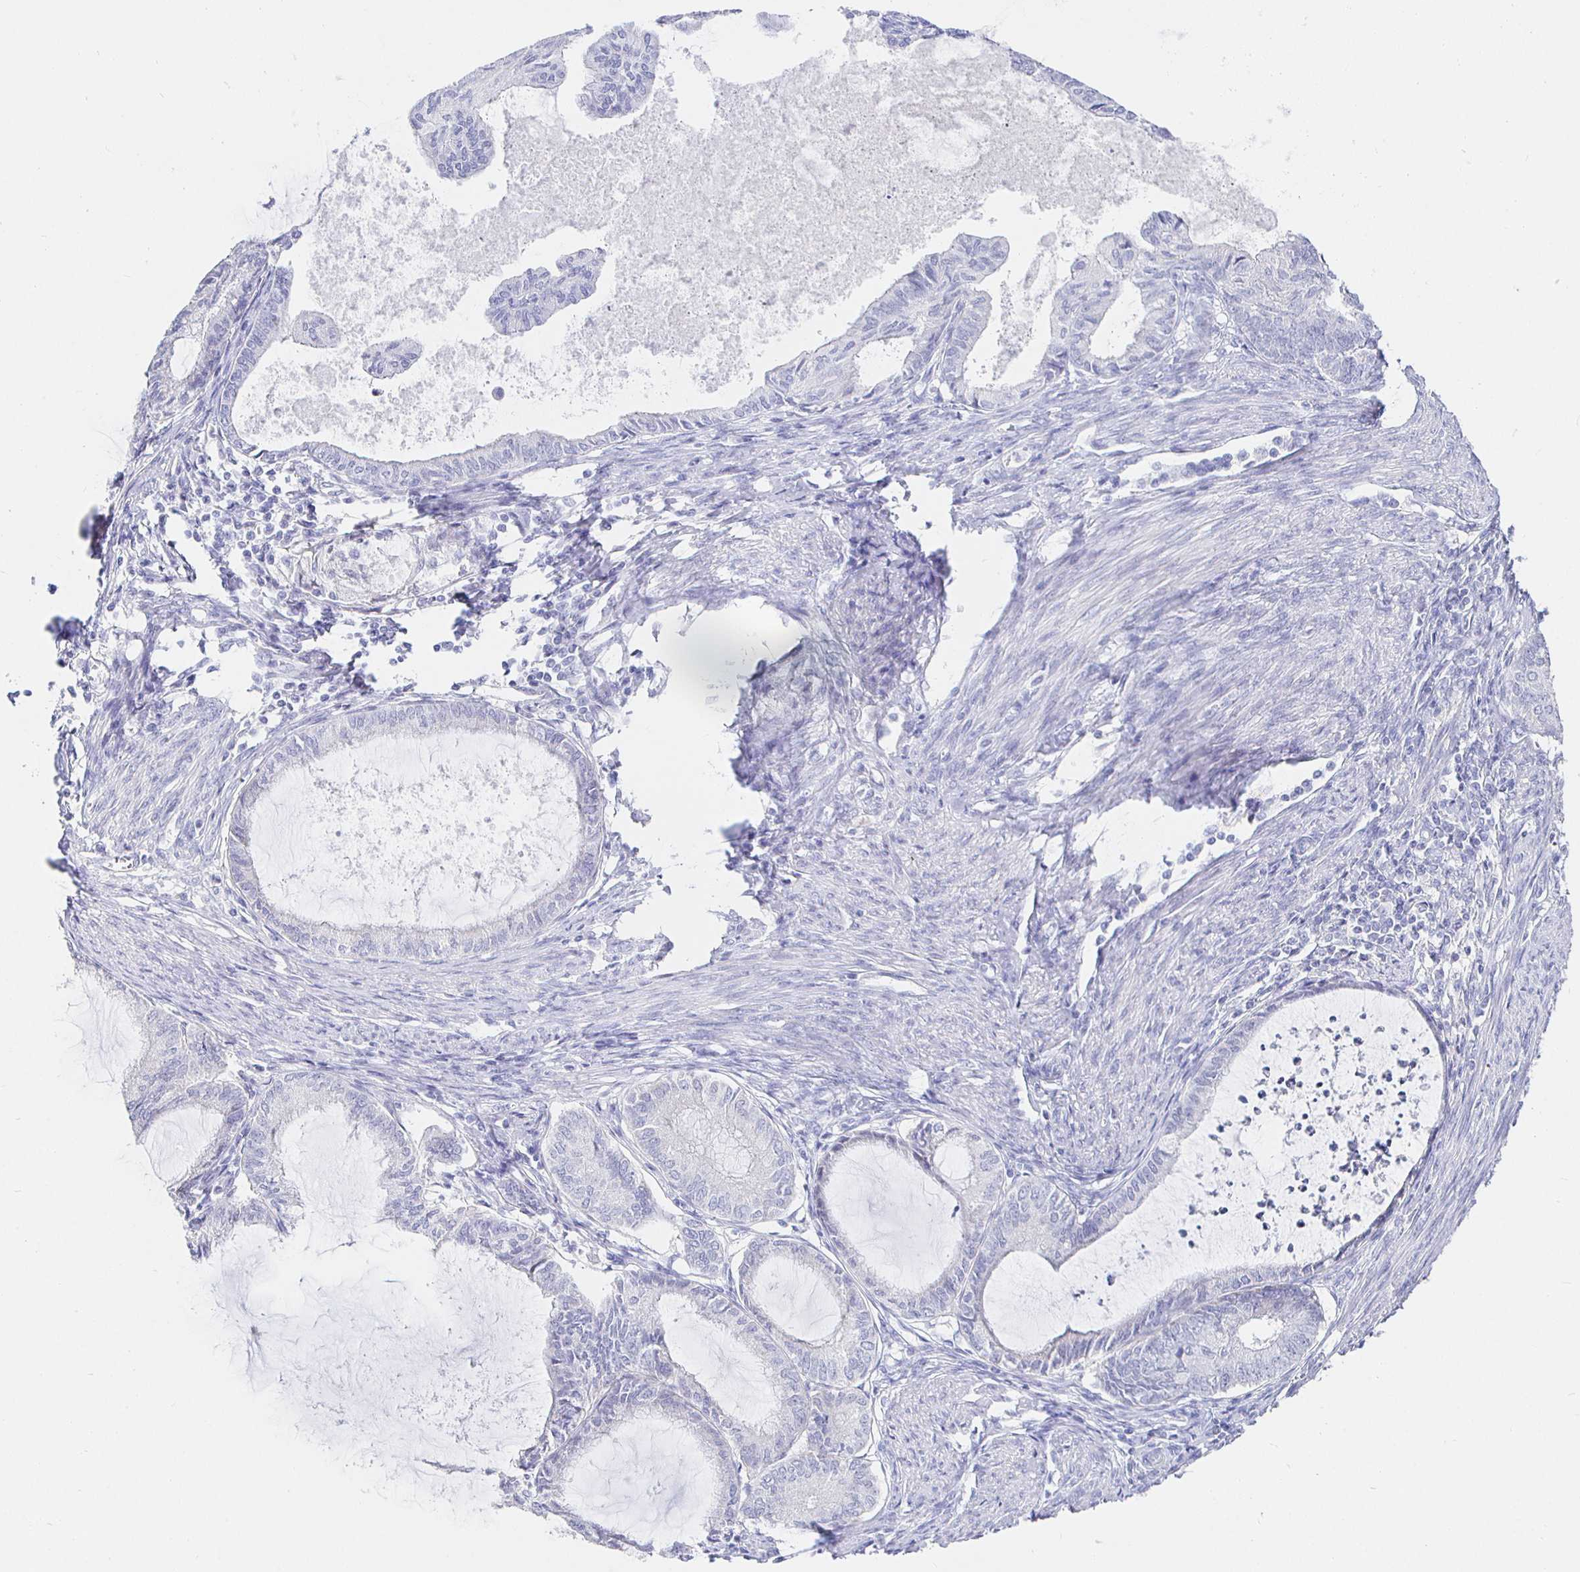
{"staining": {"intensity": "negative", "quantity": "none", "location": "none"}, "tissue": "endometrial cancer", "cell_type": "Tumor cells", "image_type": "cancer", "snomed": [{"axis": "morphology", "description": "Adenocarcinoma, NOS"}, {"axis": "topography", "description": "Endometrium"}], "caption": "Tumor cells are negative for brown protein staining in endometrial cancer.", "gene": "CR2", "patient": {"sex": "female", "age": 86}}